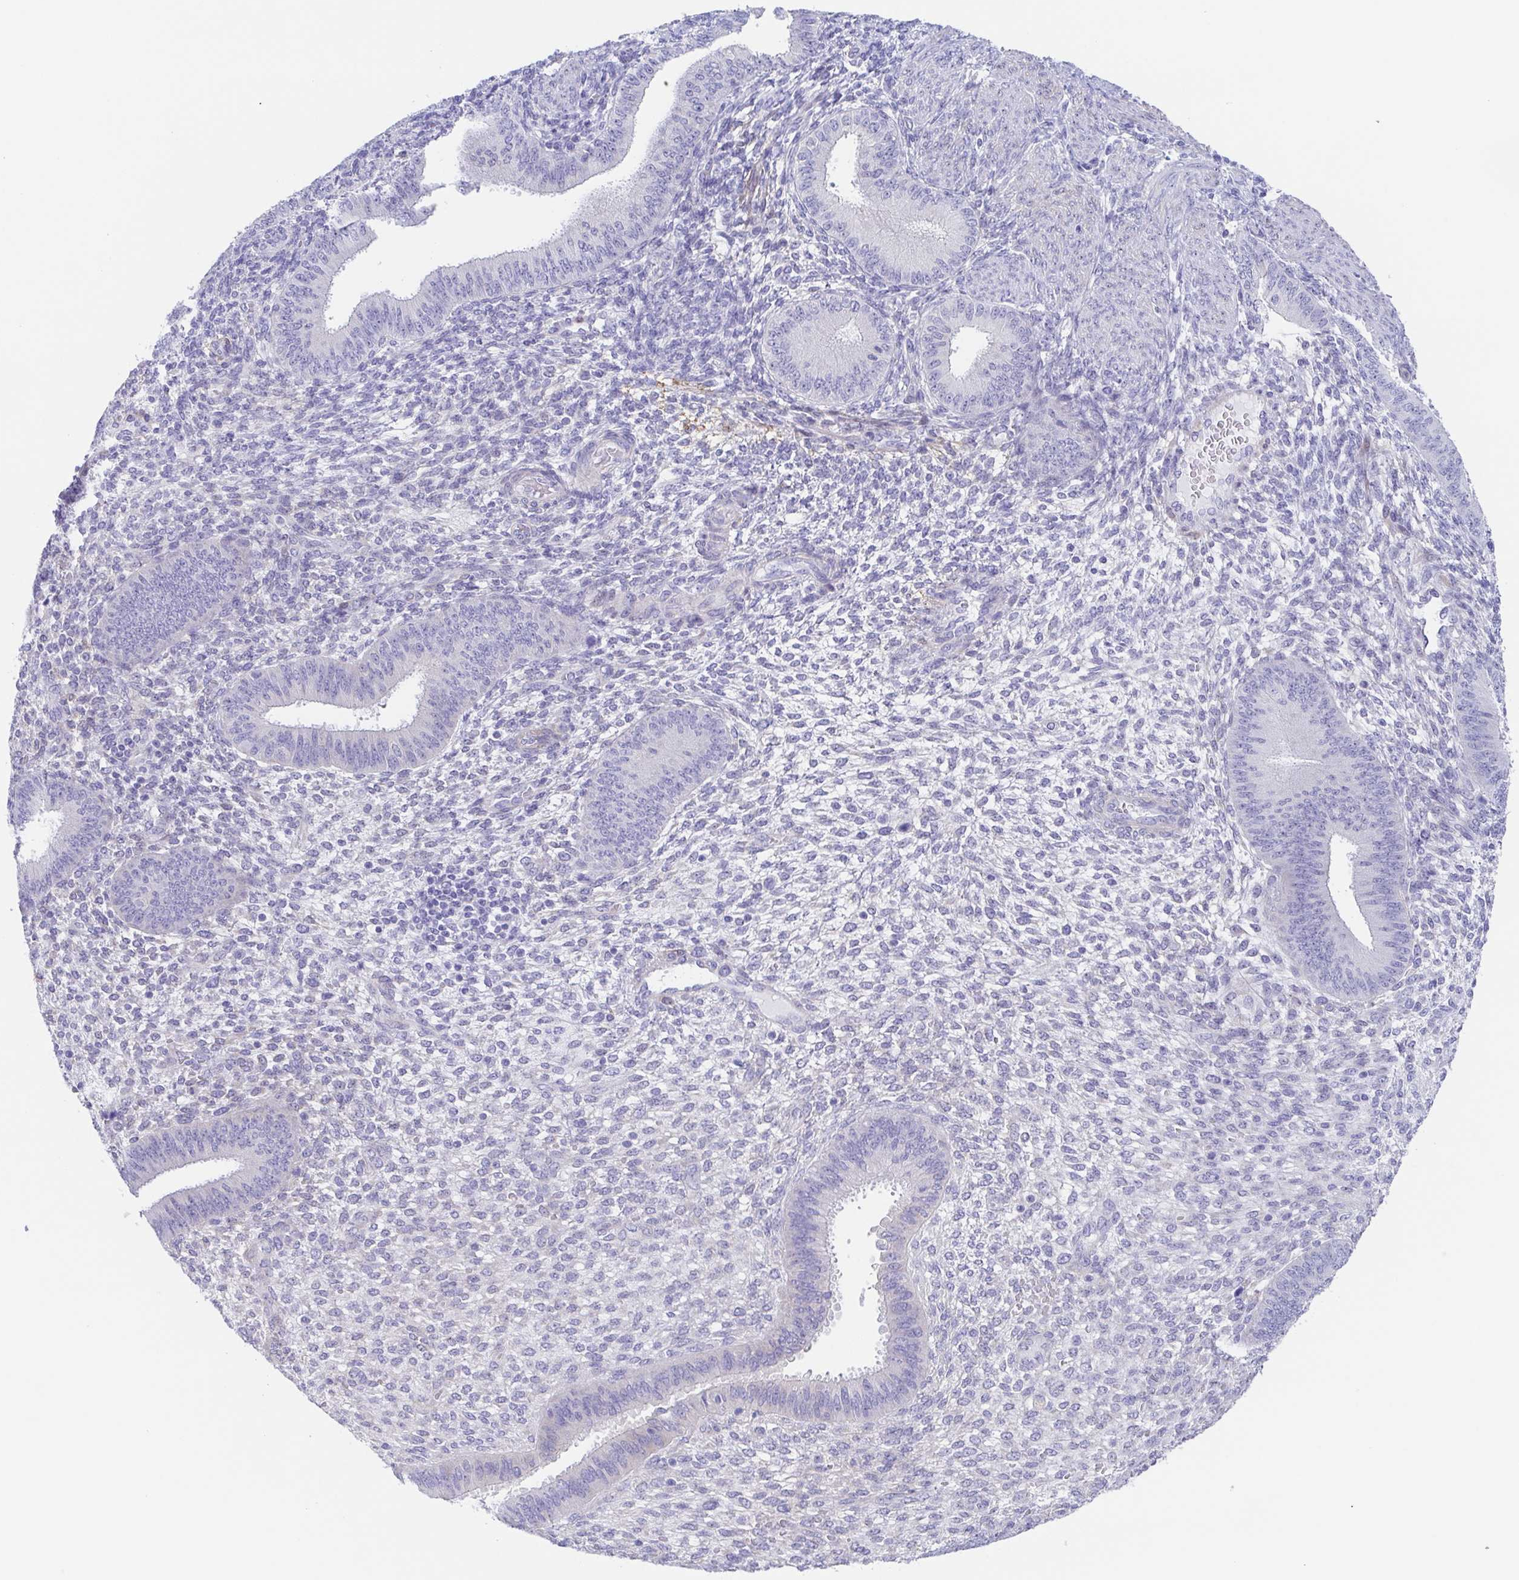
{"staining": {"intensity": "negative", "quantity": "none", "location": "none"}, "tissue": "endometrium", "cell_type": "Cells in endometrial stroma", "image_type": "normal", "snomed": [{"axis": "morphology", "description": "Normal tissue, NOS"}, {"axis": "topography", "description": "Endometrium"}], "caption": "A high-resolution histopathology image shows immunohistochemistry (IHC) staining of benign endometrium, which demonstrates no significant positivity in cells in endometrial stroma.", "gene": "MUCL3", "patient": {"sex": "female", "age": 39}}